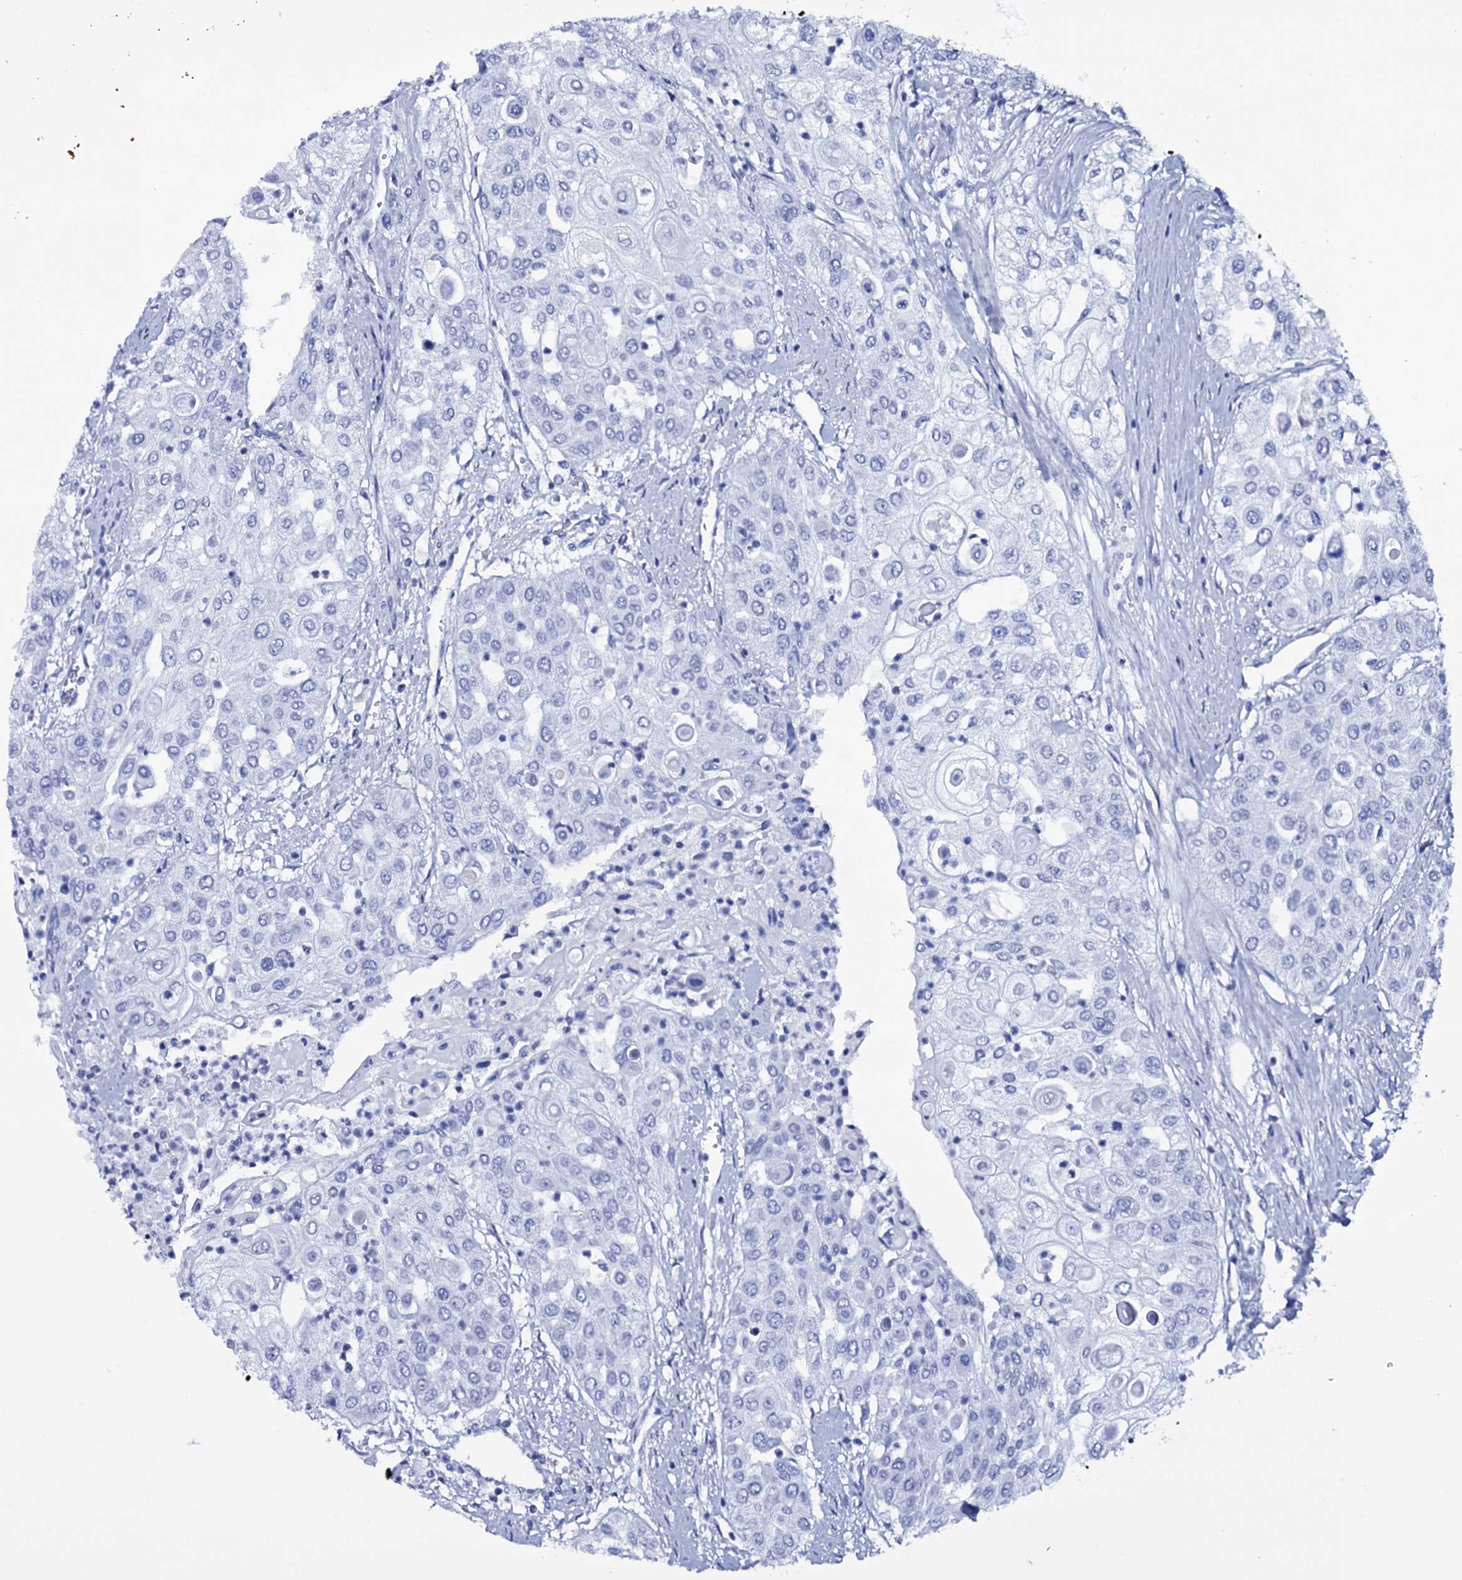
{"staining": {"intensity": "negative", "quantity": "none", "location": "none"}, "tissue": "urothelial cancer", "cell_type": "Tumor cells", "image_type": "cancer", "snomed": [{"axis": "morphology", "description": "Urothelial carcinoma, High grade"}, {"axis": "topography", "description": "Urinary bladder"}], "caption": "Immunohistochemical staining of urothelial cancer shows no significant expression in tumor cells. (Brightfield microscopy of DAB IHC at high magnification).", "gene": "ITPRID2", "patient": {"sex": "female", "age": 79}}